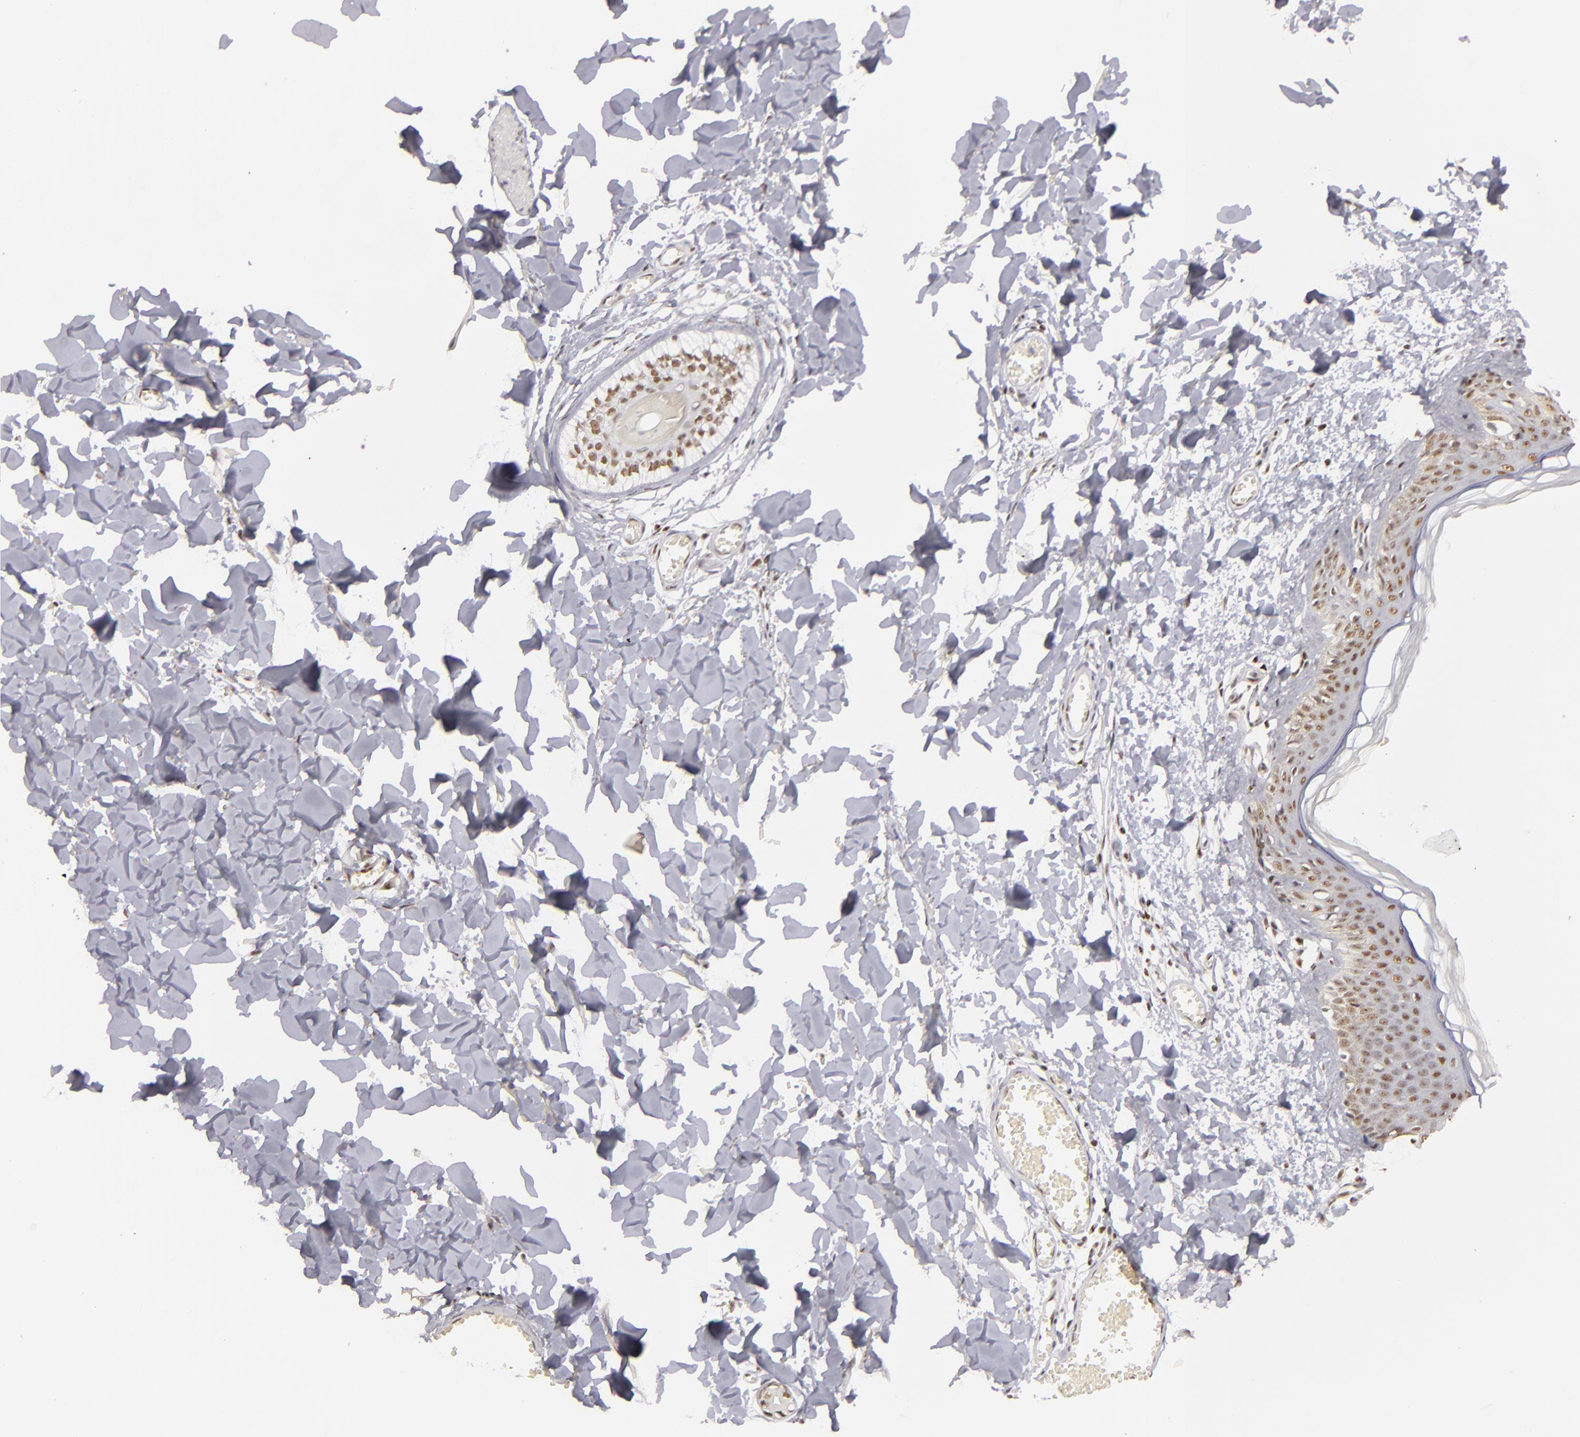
{"staining": {"intensity": "moderate", "quantity": ">75%", "location": "nuclear"}, "tissue": "skin", "cell_type": "Fibroblasts", "image_type": "normal", "snomed": [{"axis": "morphology", "description": "Normal tissue, NOS"}, {"axis": "morphology", "description": "Sarcoma, NOS"}, {"axis": "topography", "description": "Skin"}, {"axis": "topography", "description": "Soft tissue"}], "caption": "Immunohistochemistry (IHC) of unremarkable human skin displays medium levels of moderate nuclear expression in approximately >75% of fibroblasts. The protein is shown in brown color, while the nuclei are stained blue.", "gene": "DAXX", "patient": {"sex": "female", "age": 51}}